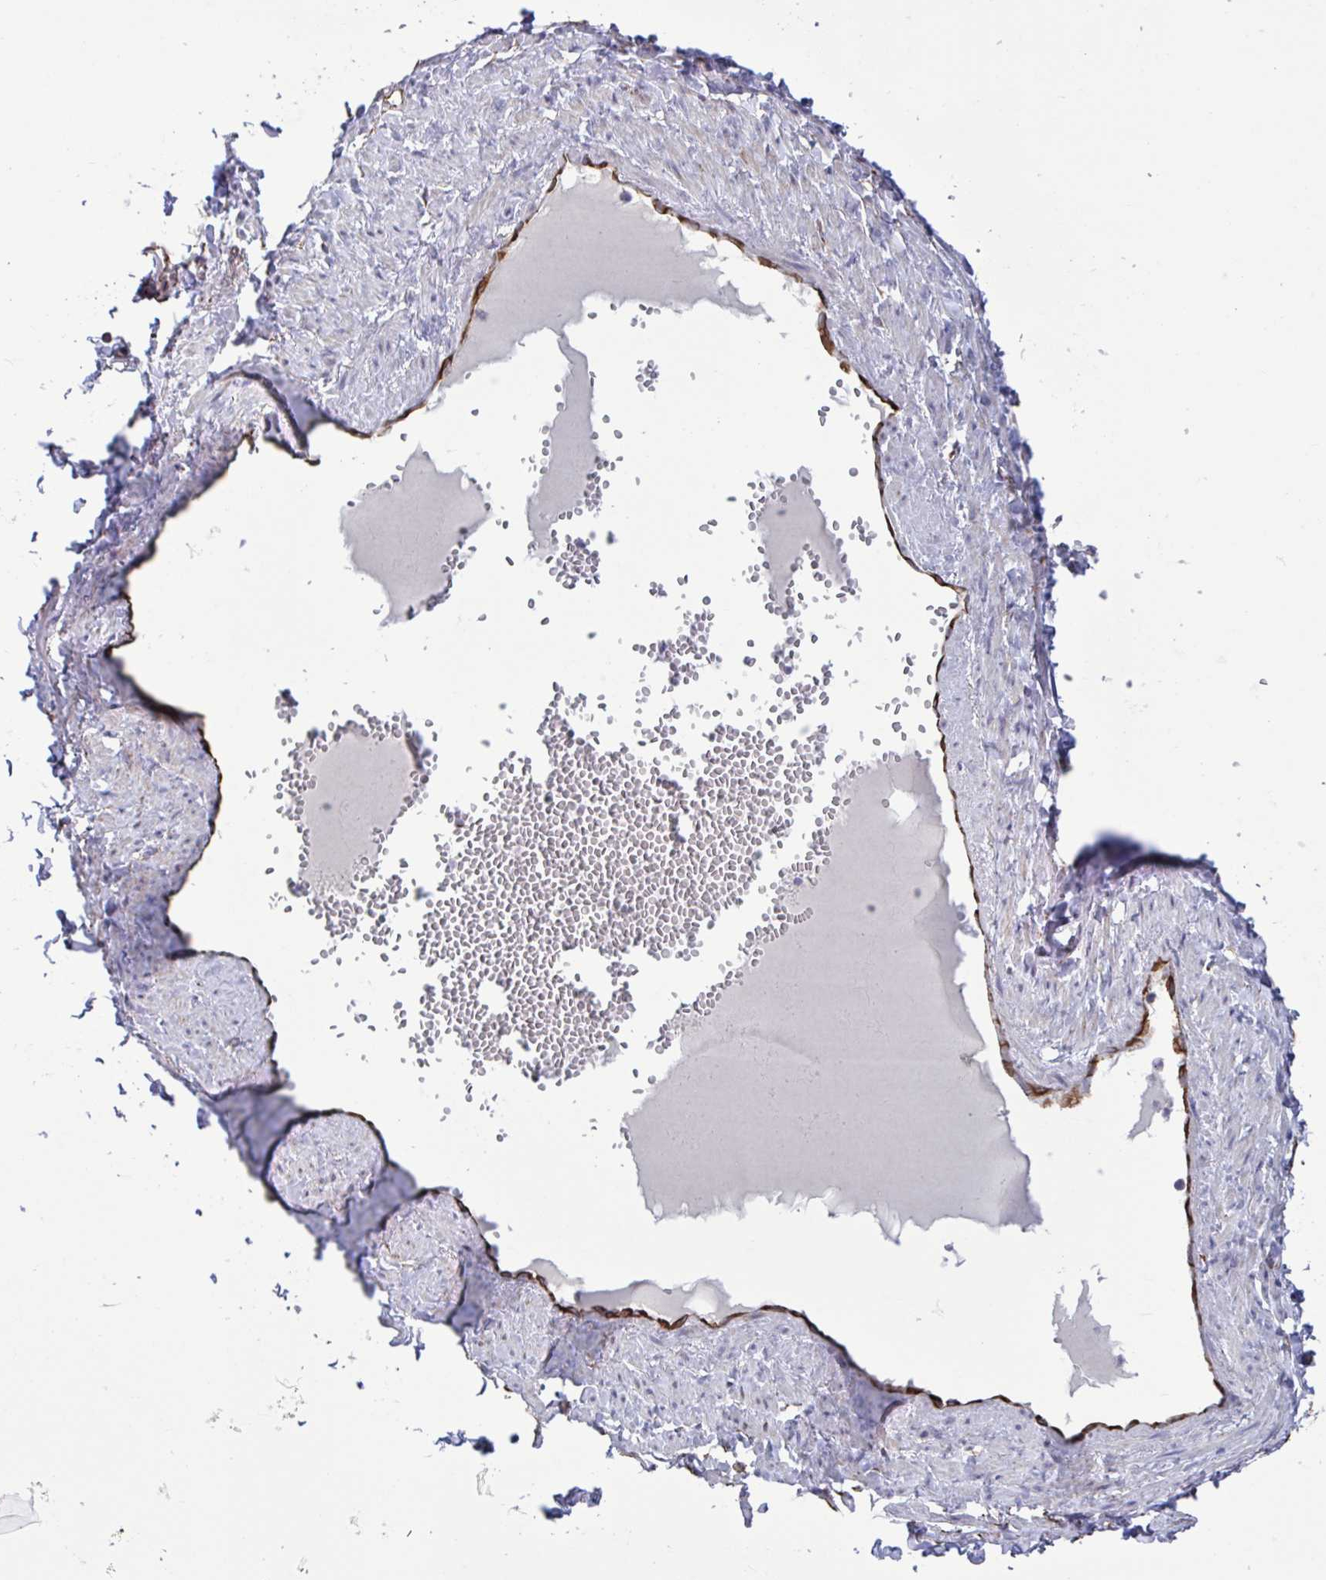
{"staining": {"intensity": "moderate", "quantity": "25%-75%", "location": "cytoplasmic/membranous"}, "tissue": "soft tissue", "cell_type": "Fibroblasts", "image_type": "normal", "snomed": [{"axis": "morphology", "description": "Normal tissue, NOS"}, {"axis": "topography", "description": "Vulva"}, {"axis": "topography", "description": "Peripheral nerve tissue"}], "caption": "Fibroblasts show medium levels of moderate cytoplasmic/membranous positivity in approximately 25%-75% of cells in benign soft tissue.", "gene": "TMEM86B", "patient": {"sex": "female", "age": 66}}